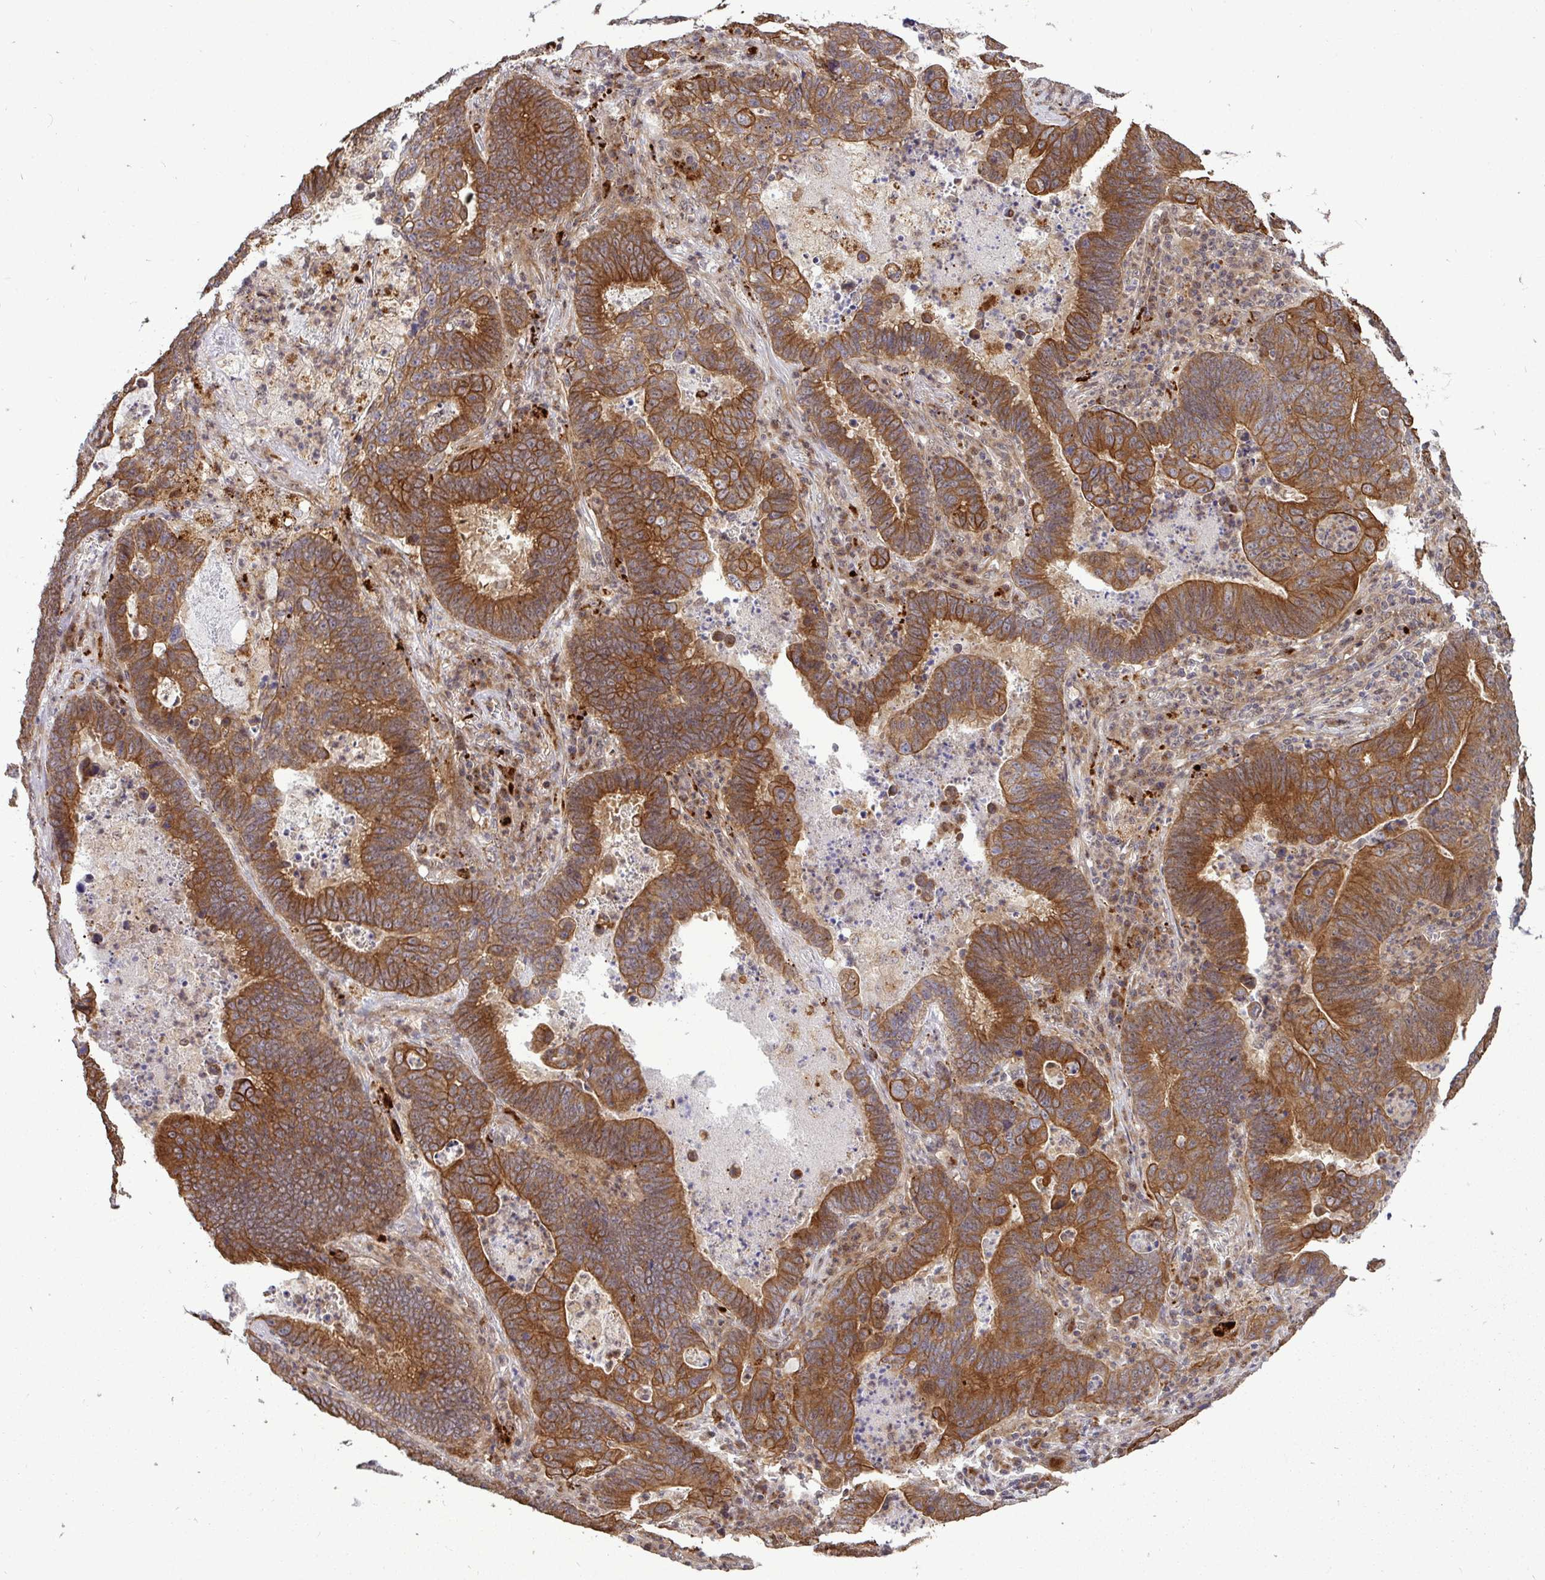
{"staining": {"intensity": "strong", "quantity": ">75%", "location": "cytoplasmic/membranous"}, "tissue": "lung cancer", "cell_type": "Tumor cells", "image_type": "cancer", "snomed": [{"axis": "morphology", "description": "Aneuploidy"}, {"axis": "morphology", "description": "Adenocarcinoma, NOS"}, {"axis": "morphology", "description": "Adenocarcinoma primary or metastatic"}, {"axis": "topography", "description": "Lung"}], "caption": "Brown immunohistochemical staining in human adenocarcinoma primary or metastatic (lung) demonstrates strong cytoplasmic/membranous positivity in approximately >75% of tumor cells. (DAB = brown stain, brightfield microscopy at high magnification).", "gene": "TRIM44", "patient": {"sex": "female", "age": 75}}